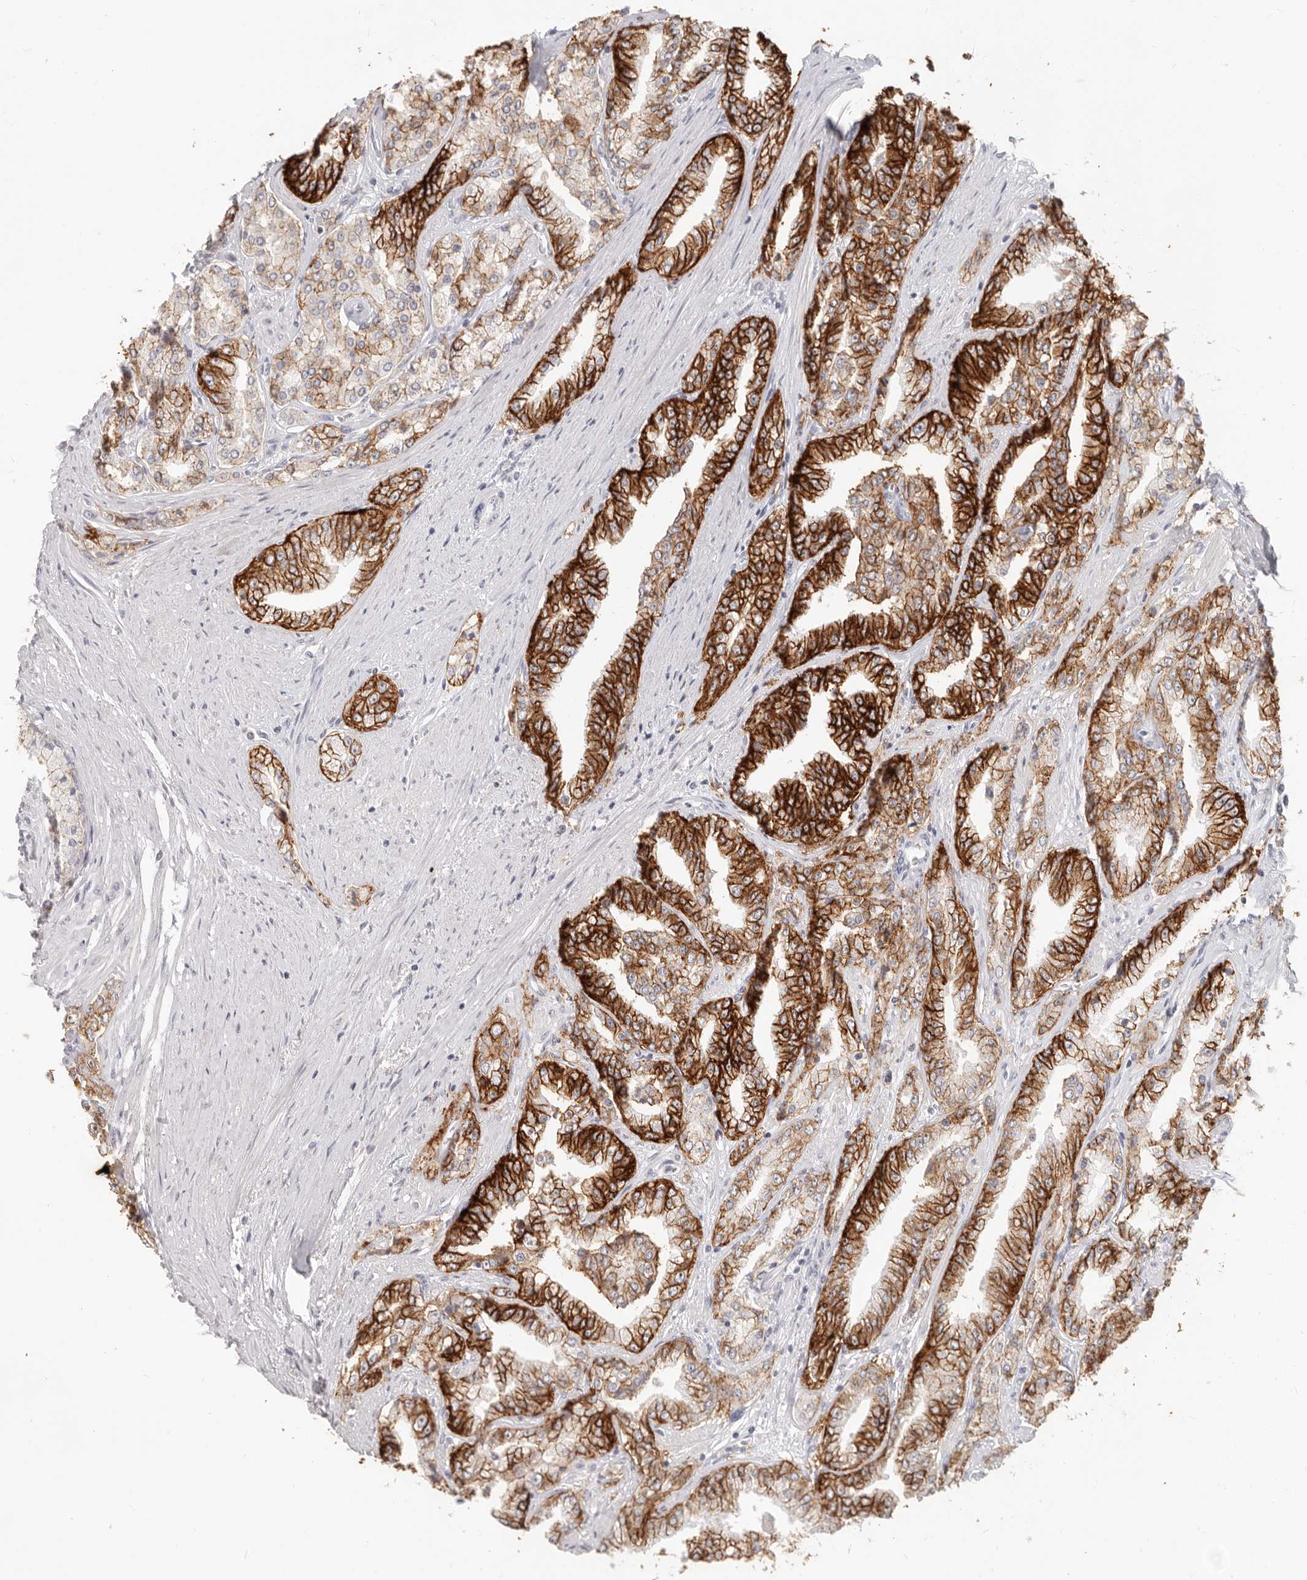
{"staining": {"intensity": "strong", "quantity": ">75%", "location": "cytoplasmic/membranous"}, "tissue": "prostate cancer", "cell_type": "Tumor cells", "image_type": "cancer", "snomed": [{"axis": "morphology", "description": "Adenocarcinoma, High grade"}, {"axis": "topography", "description": "Prostate"}], "caption": "DAB (3,3'-diaminobenzidine) immunohistochemical staining of human prostate cancer exhibits strong cytoplasmic/membranous protein expression in about >75% of tumor cells.", "gene": "EPCAM", "patient": {"sex": "male", "age": 71}}